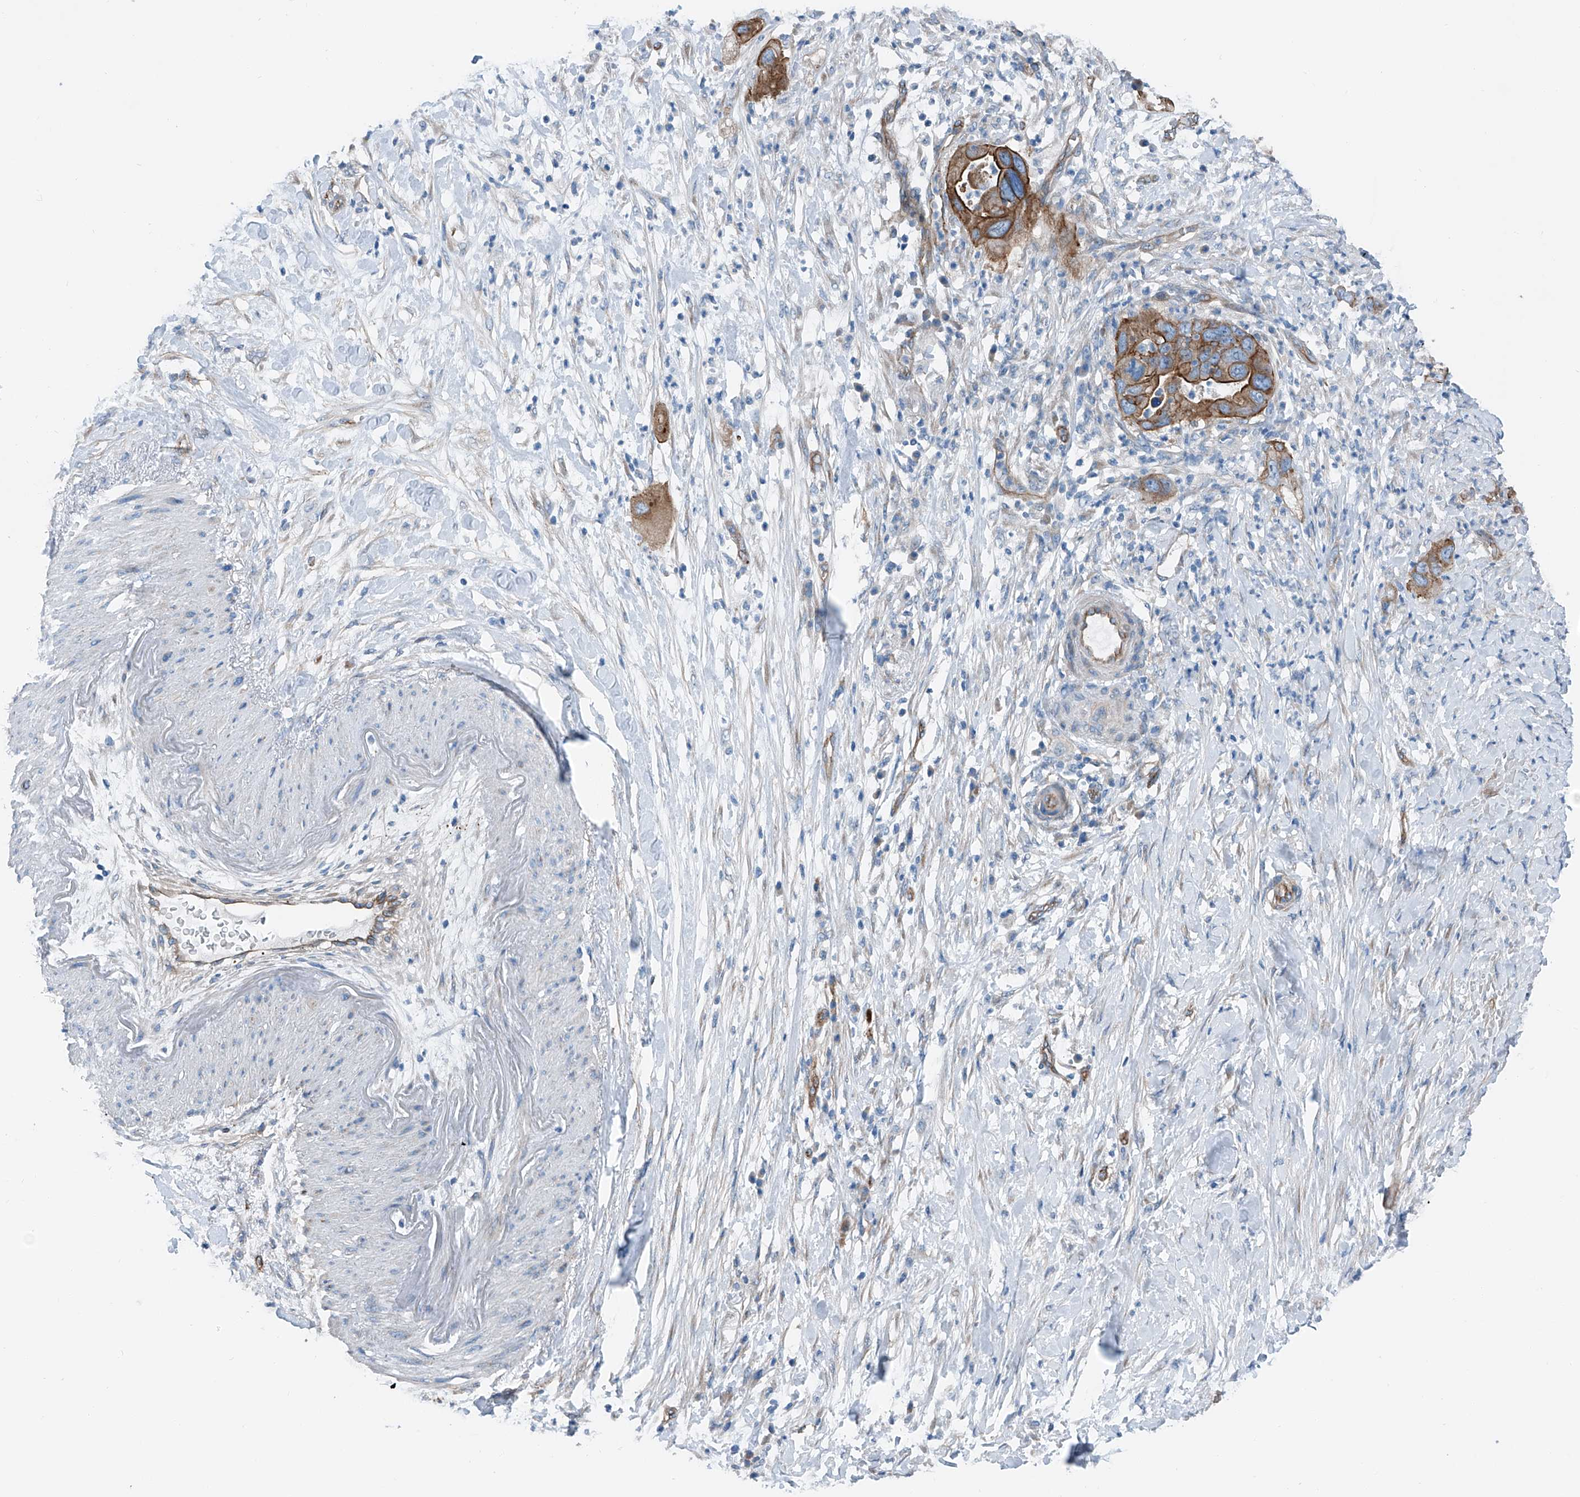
{"staining": {"intensity": "strong", "quantity": ">75%", "location": "cytoplasmic/membranous"}, "tissue": "pancreatic cancer", "cell_type": "Tumor cells", "image_type": "cancer", "snomed": [{"axis": "morphology", "description": "Adenocarcinoma, NOS"}, {"axis": "topography", "description": "Pancreas"}], "caption": "Immunohistochemical staining of pancreatic cancer (adenocarcinoma) exhibits strong cytoplasmic/membranous protein positivity in approximately >75% of tumor cells.", "gene": "THEMIS2", "patient": {"sex": "female", "age": 71}}